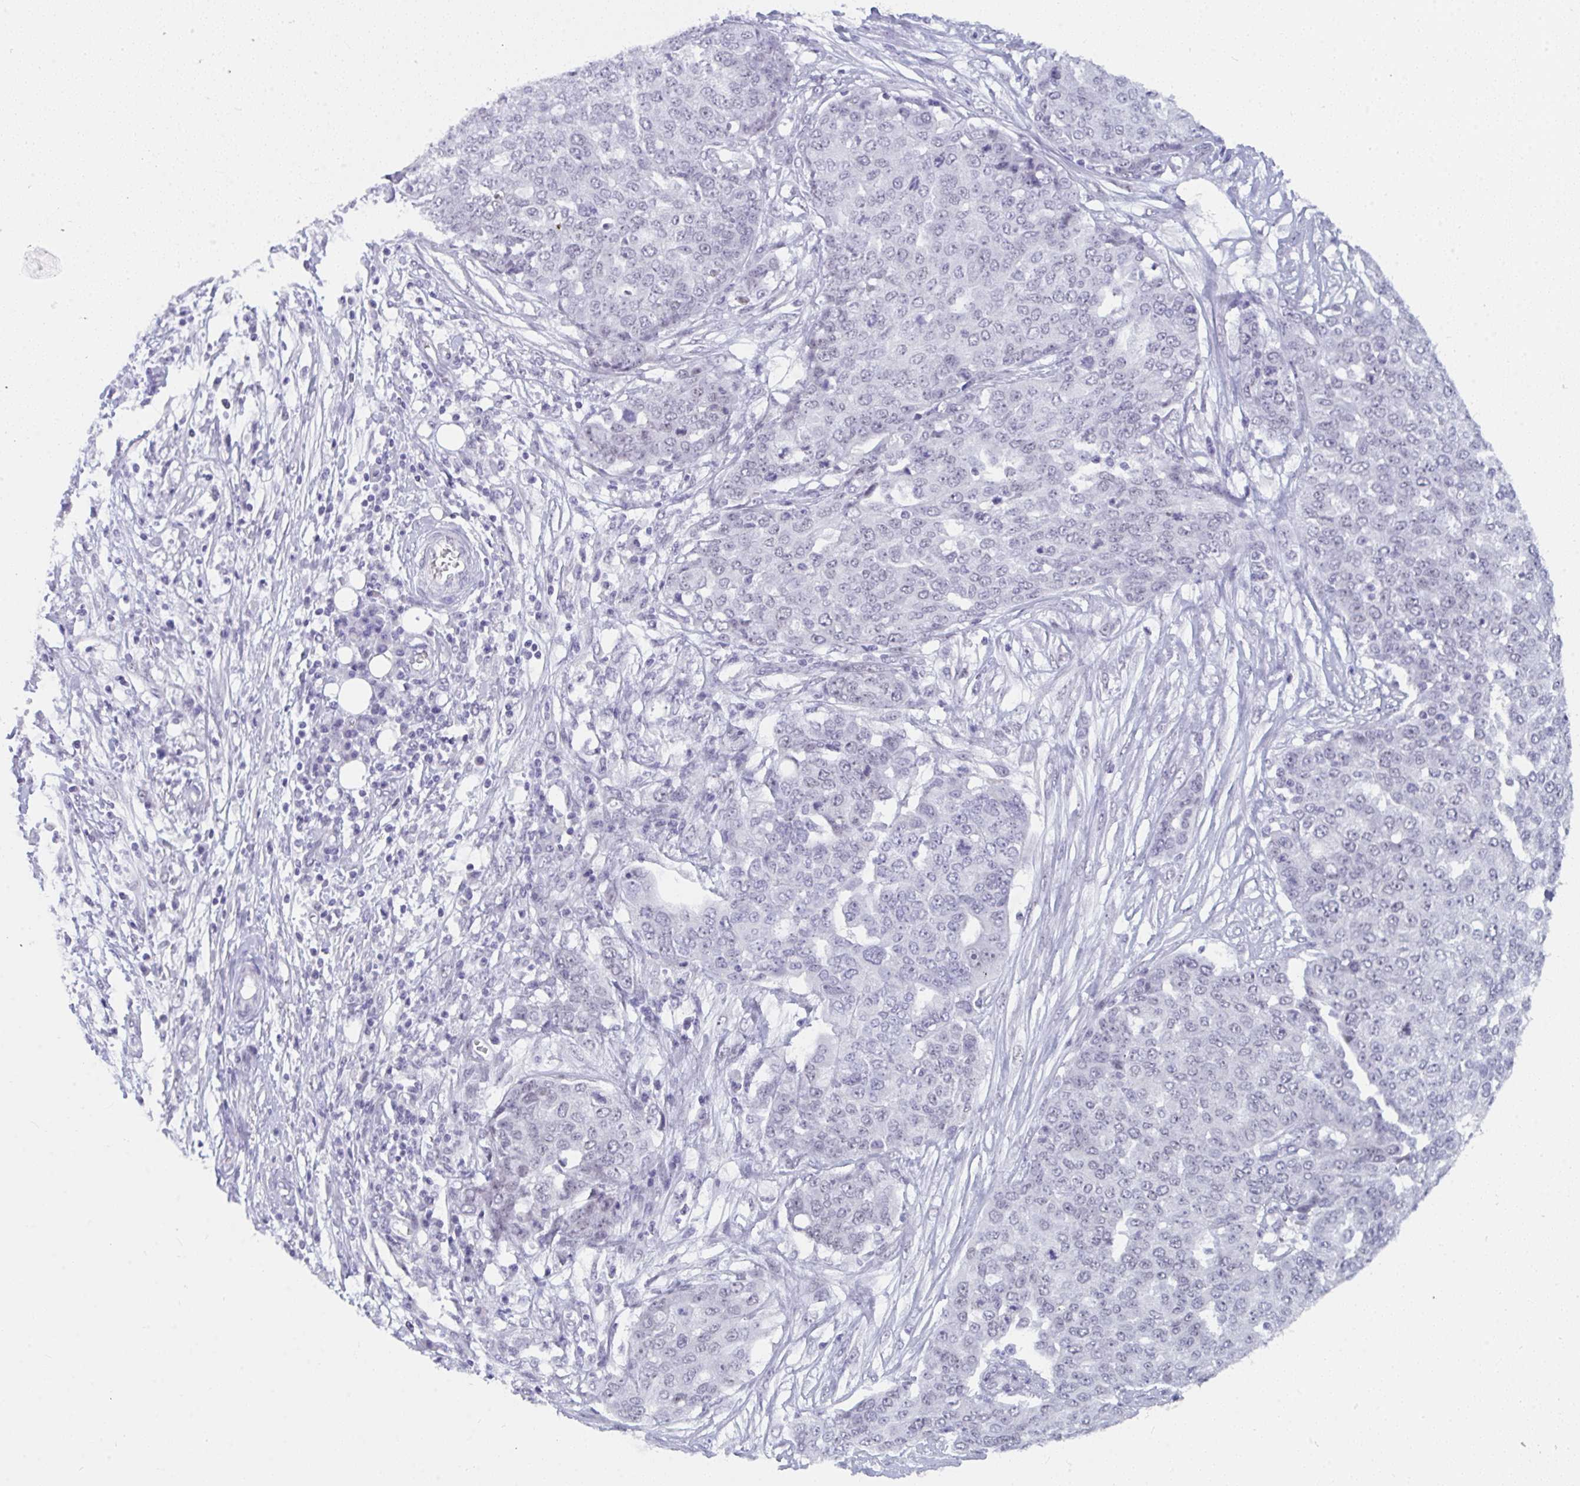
{"staining": {"intensity": "negative", "quantity": "none", "location": "none"}, "tissue": "ovarian cancer", "cell_type": "Tumor cells", "image_type": "cancer", "snomed": [{"axis": "morphology", "description": "Cystadenocarcinoma, serous, NOS"}, {"axis": "topography", "description": "Soft tissue"}, {"axis": "topography", "description": "Ovary"}], "caption": "Immunohistochemical staining of ovarian cancer reveals no significant staining in tumor cells.", "gene": "CDK13", "patient": {"sex": "female", "age": 57}}